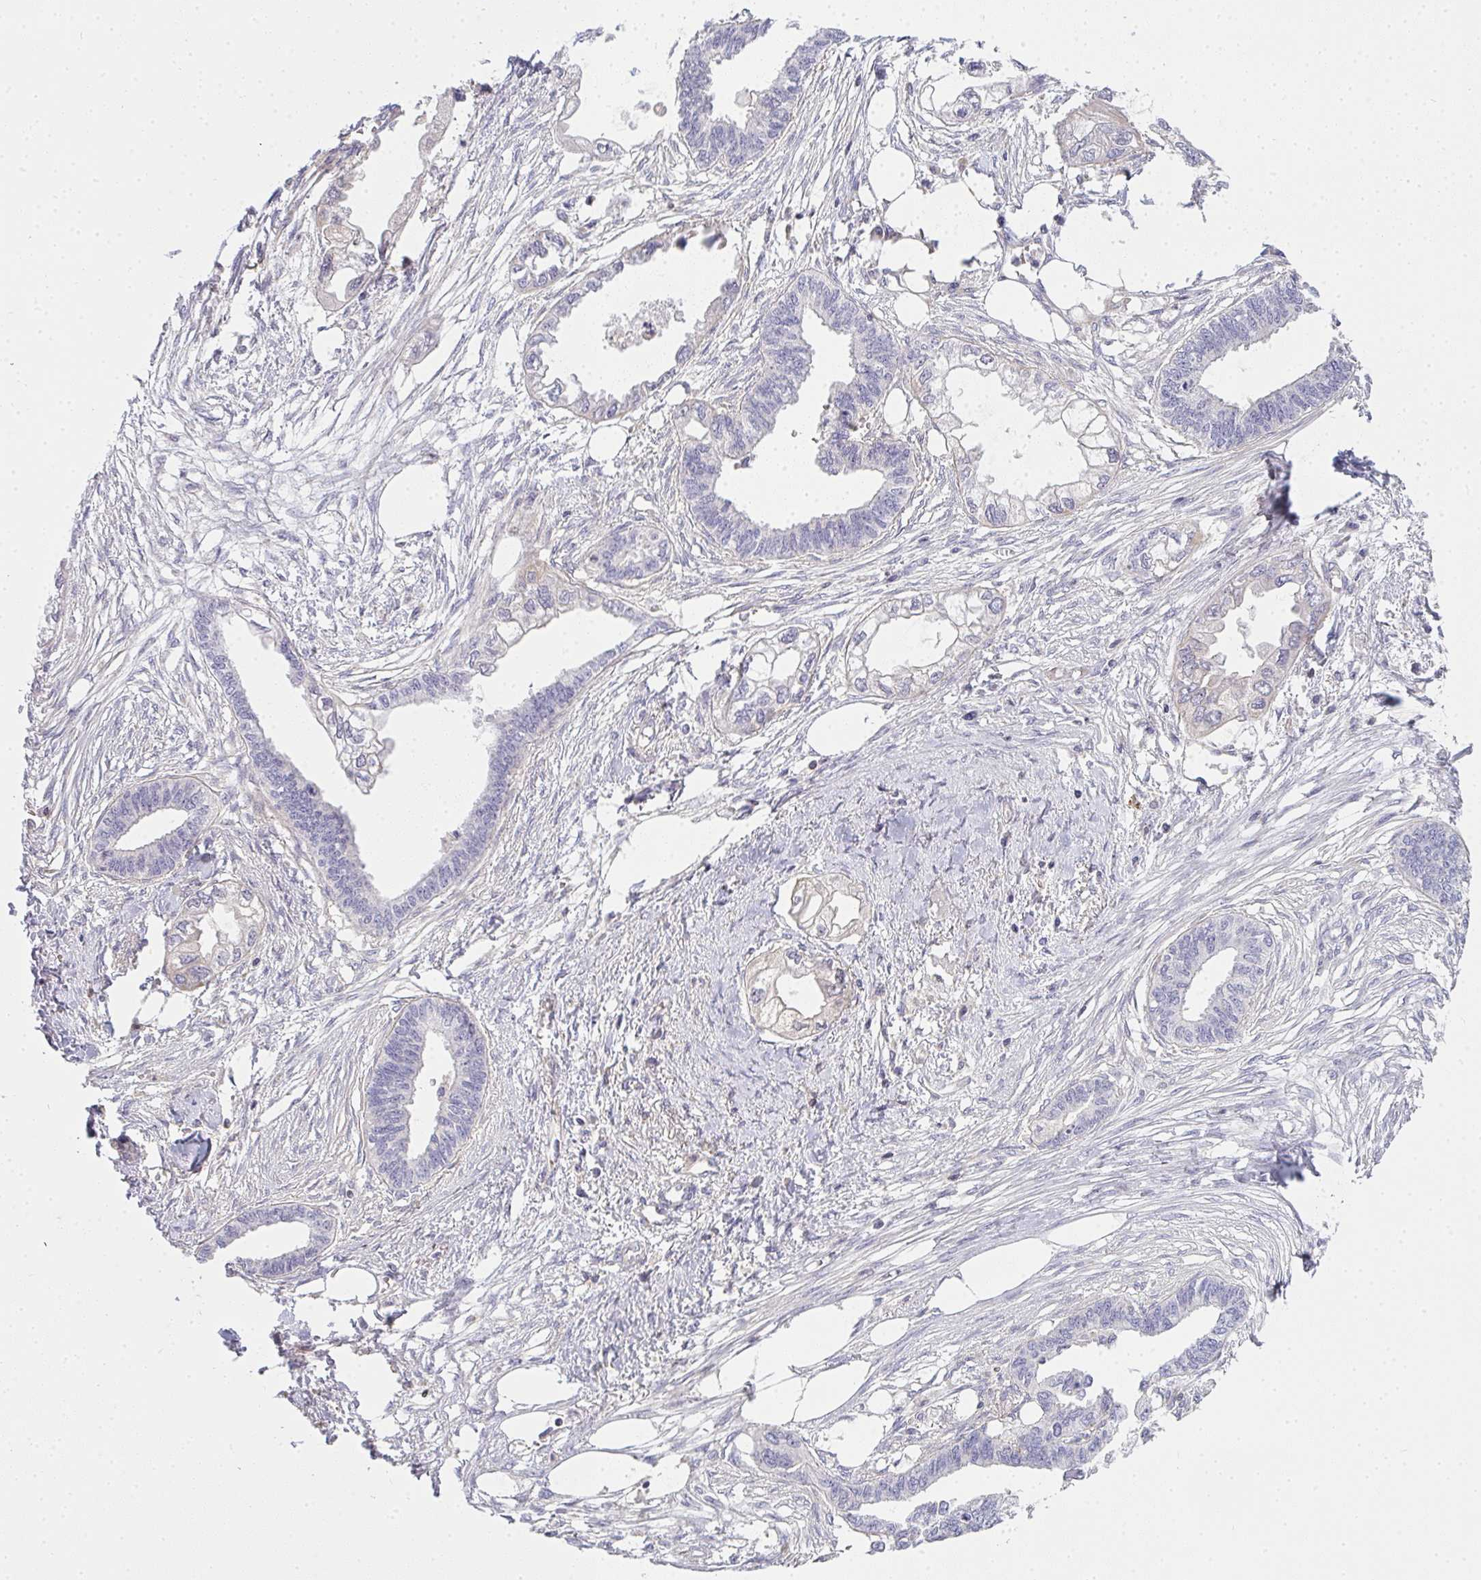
{"staining": {"intensity": "negative", "quantity": "none", "location": "none"}, "tissue": "endometrial cancer", "cell_type": "Tumor cells", "image_type": "cancer", "snomed": [{"axis": "morphology", "description": "Adenocarcinoma, NOS"}, {"axis": "morphology", "description": "Adenocarcinoma, metastatic, NOS"}, {"axis": "topography", "description": "Adipose tissue"}, {"axis": "topography", "description": "Endometrium"}], "caption": "Immunohistochemistry (IHC) micrograph of endometrial metastatic adenocarcinoma stained for a protein (brown), which exhibits no positivity in tumor cells.", "gene": "GSDMB", "patient": {"sex": "female", "age": 67}}